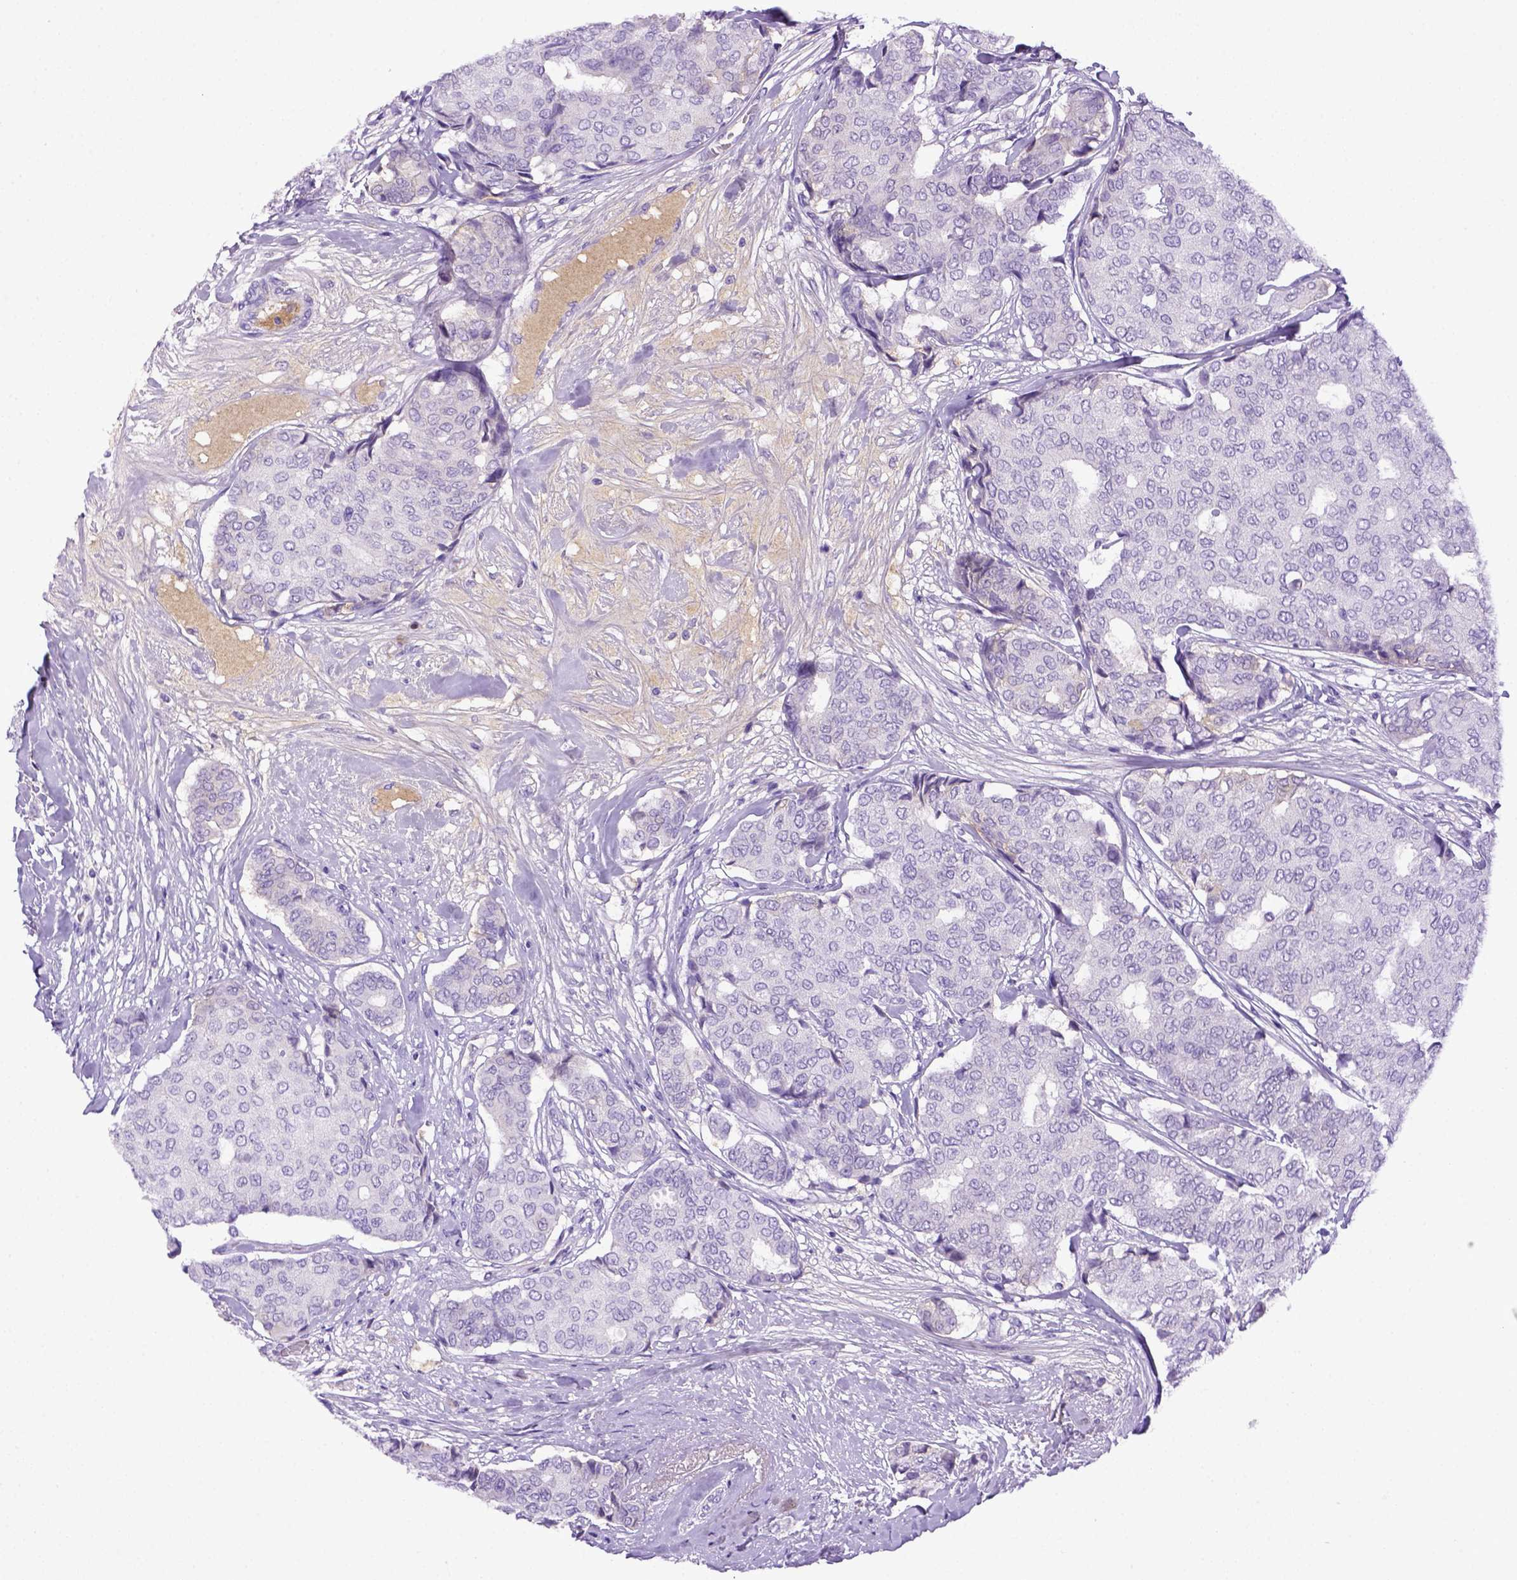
{"staining": {"intensity": "negative", "quantity": "none", "location": "none"}, "tissue": "breast cancer", "cell_type": "Tumor cells", "image_type": "cancer", "snomed": [{"axis": "morphology", "description": "Duct carcinoma"}, {"axis": "topography", "description": "Breast"}], "caption": "Immunohistochemistry (IHC) micrograph of neoplastic tissue: human breast cancer stained with DAB (3,3'-diaminobenzidine) displays no significant protein expression in tumor cells.", "gene": "ITIH4", "patient": {"sex": "female", "age": 75}}